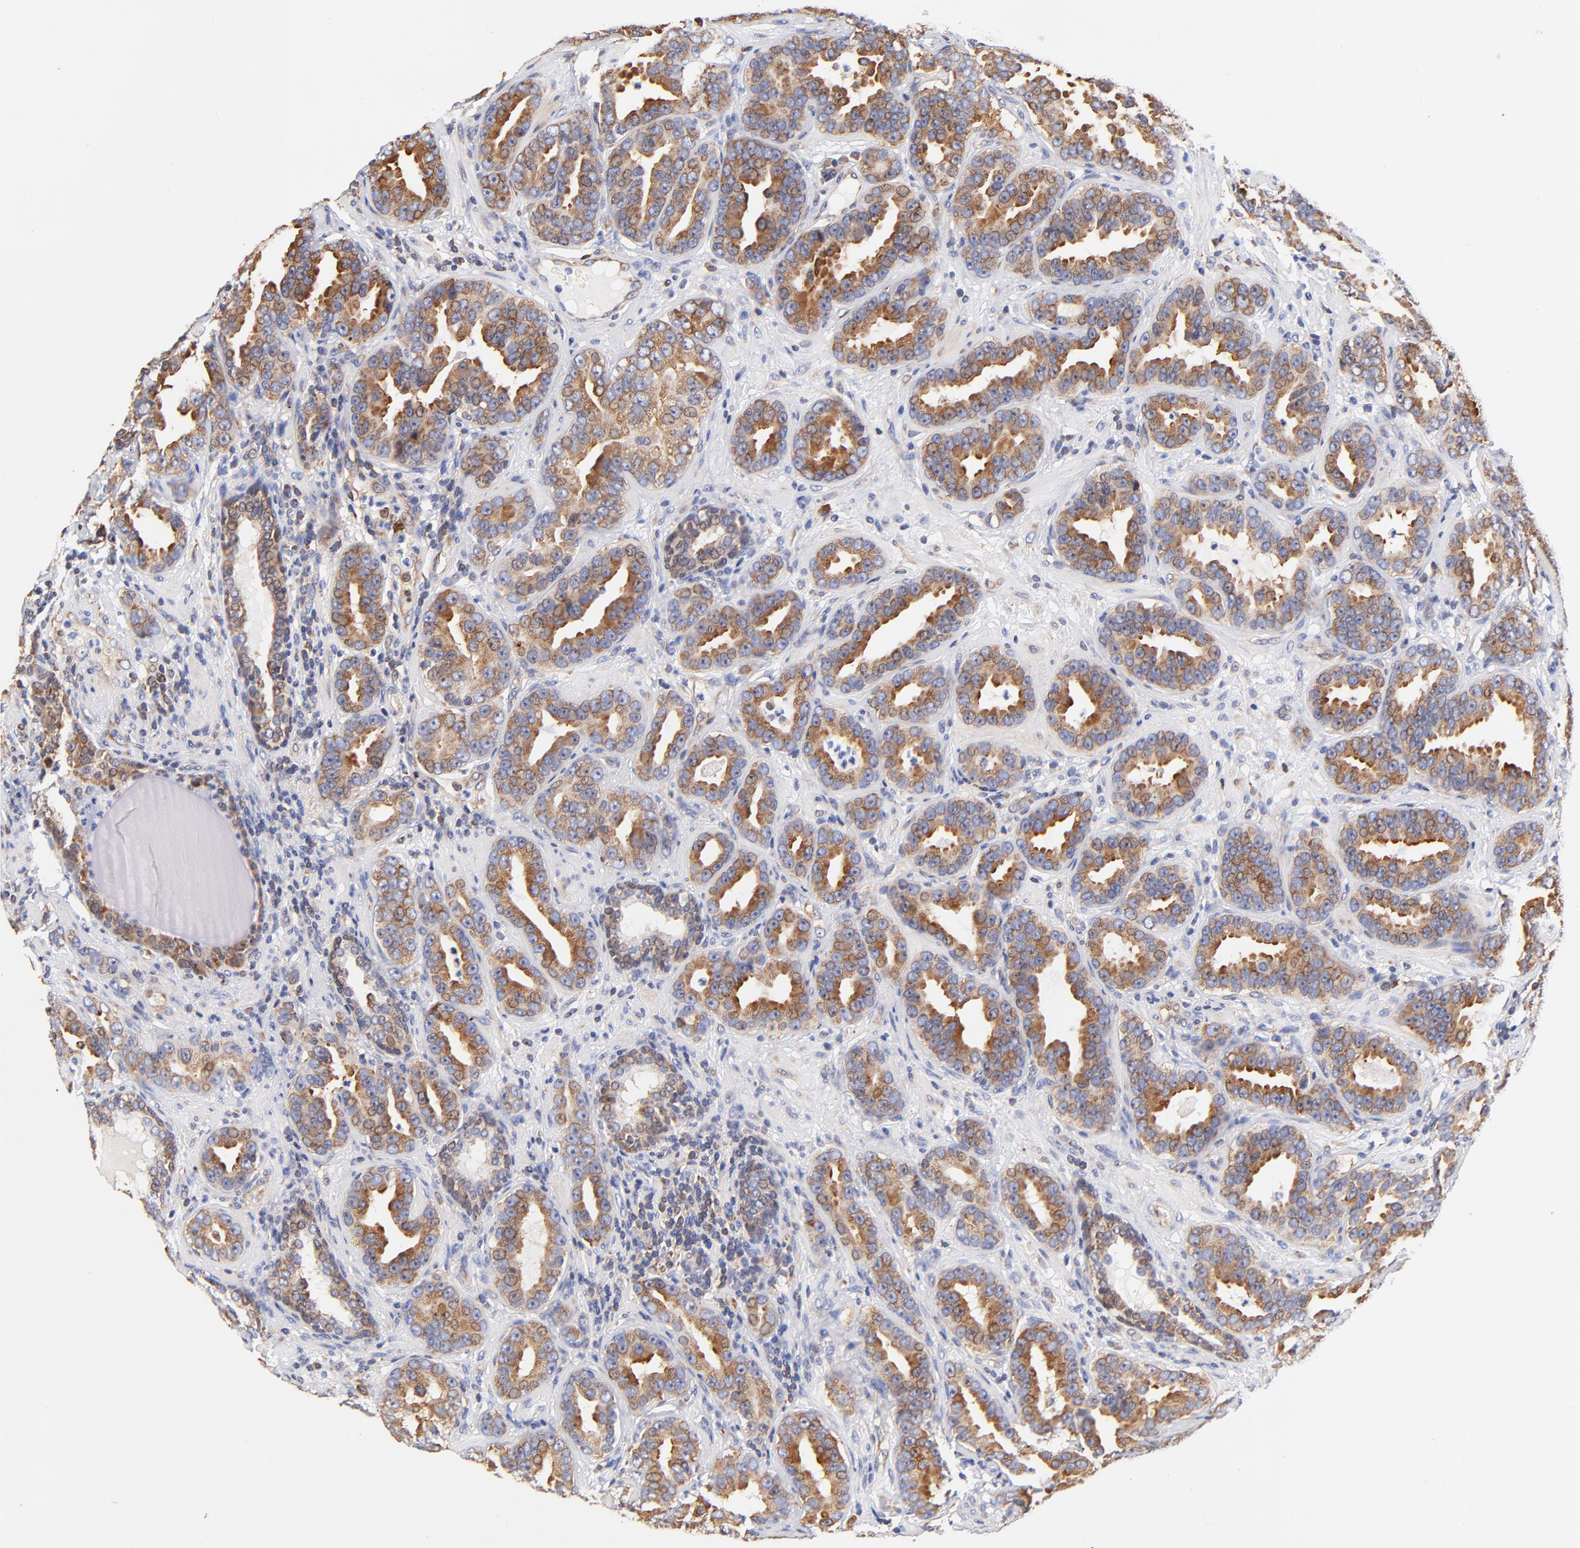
{"staining": {"intensity": "moderate", "quantity": ">75%", "location": "cytoplasmic/membranous"}, "tissue": "prostate cancer", "cell_type": "Tumor cells", "image_type": "cancer", "snomed": [{"axis": "morphology", "description": "Adenocarcinoma, Low grade"}, {"axis": "topography", "description": "Prostate"}], "caption": "Prostate adenocarcinoma (low-grade) stained with a protein marker demonstrates moderate staining in tumor cells.", "gene": "RPL27", "patient": {"sex": "male", "age": 59}}